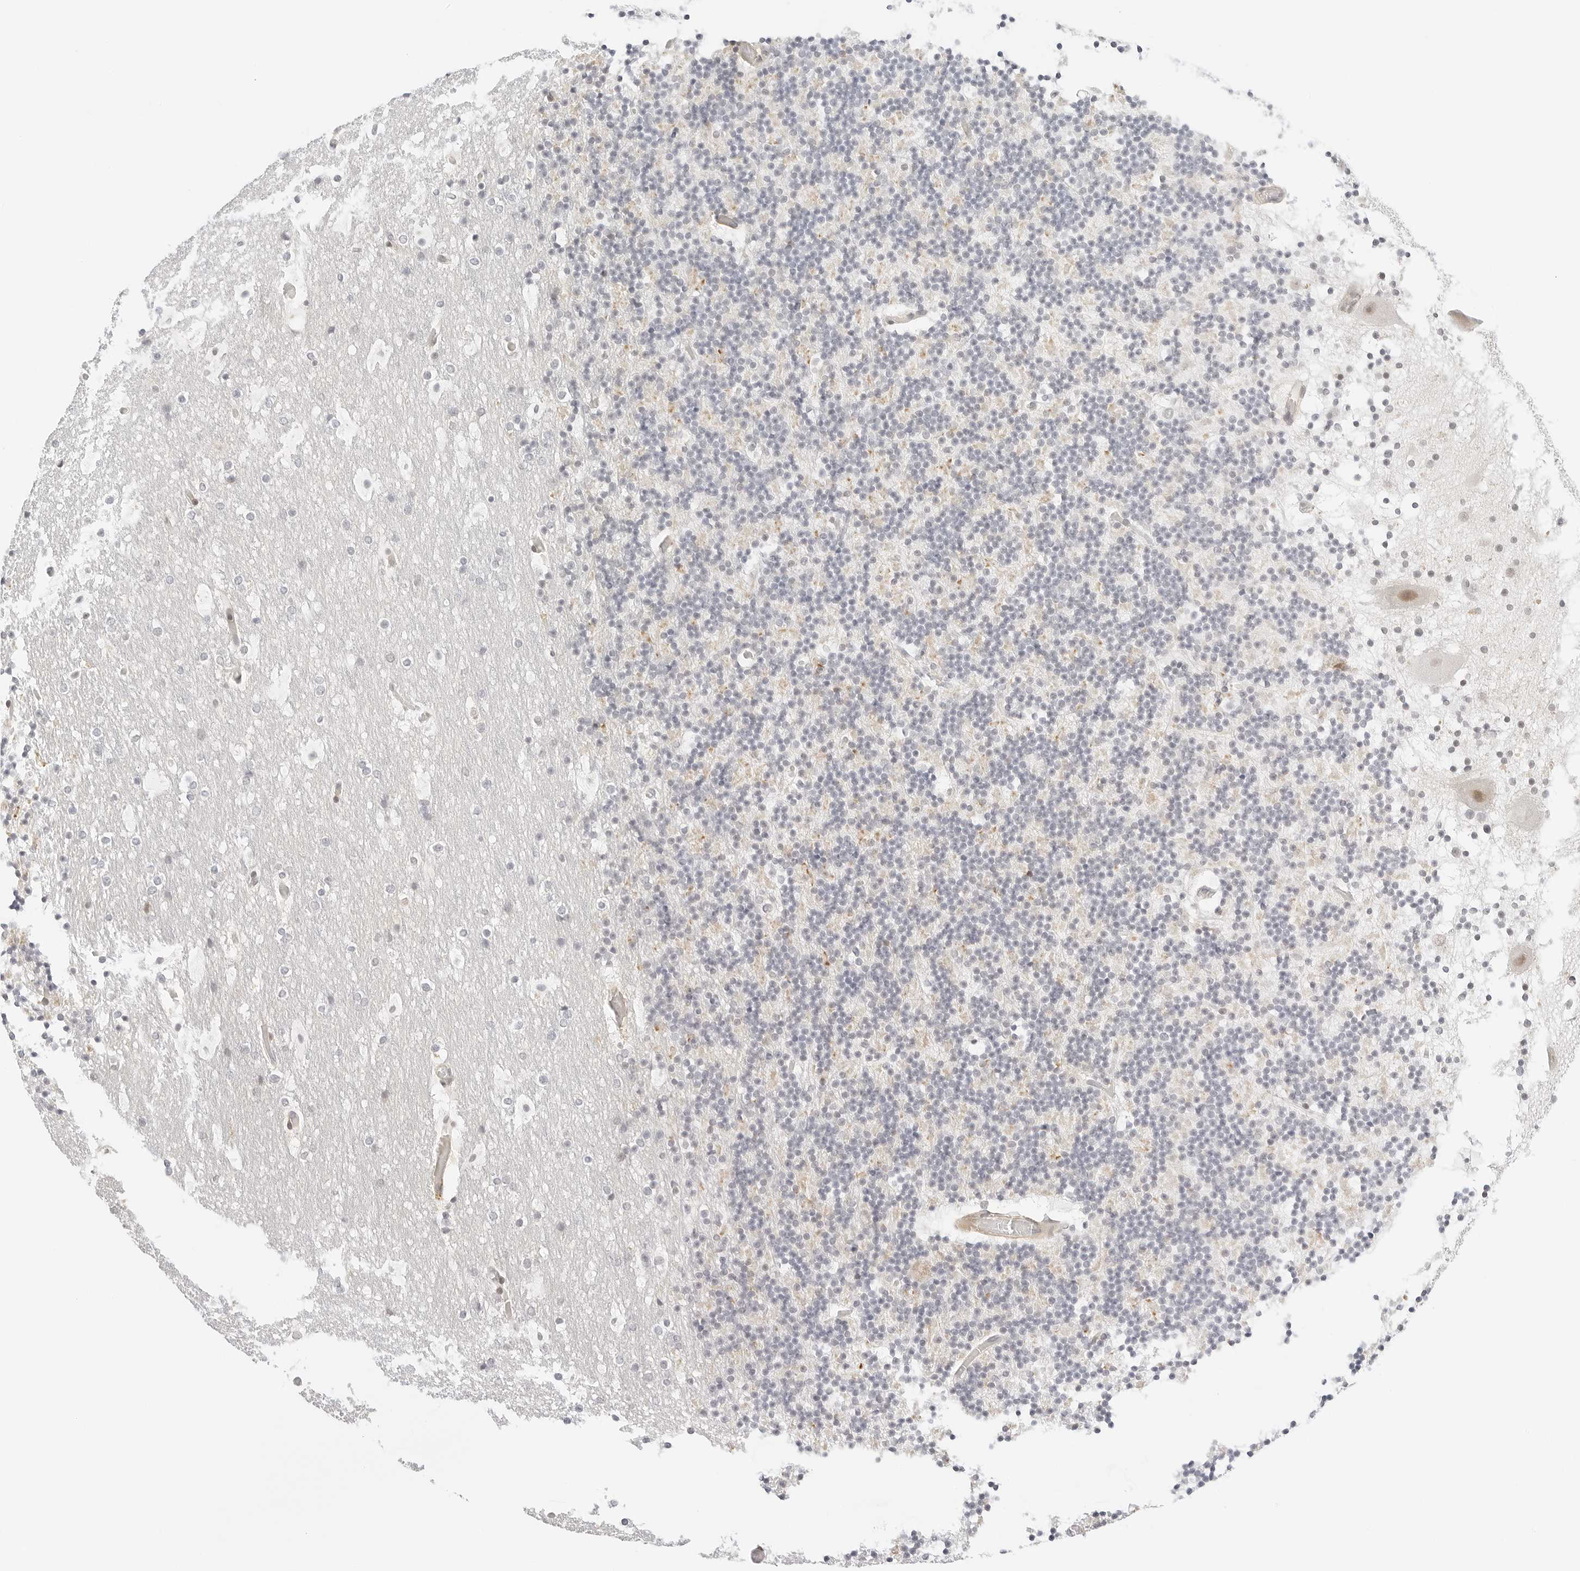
{"staining": {"intensity": "weak", "quantity": "<25%", "location": "cytoplasmic/membranous"}, "tissue": "cerebellum", "cell_type": "Cells in granular layer", "image_type": "normal", "snomed": [{"axis": "morphology", "description": "Normal tissue, NOS"}, {"axis": "topography", "description": "Cerebellum"}], "caption": "This is a photomicrograph of immunohistochemistry (IHC) staining of unremarkable cerebellum, which shows no staining in cells in granular layer.", "gene": "TEKT2", "patient": {"sex": "male", "age": 57}}